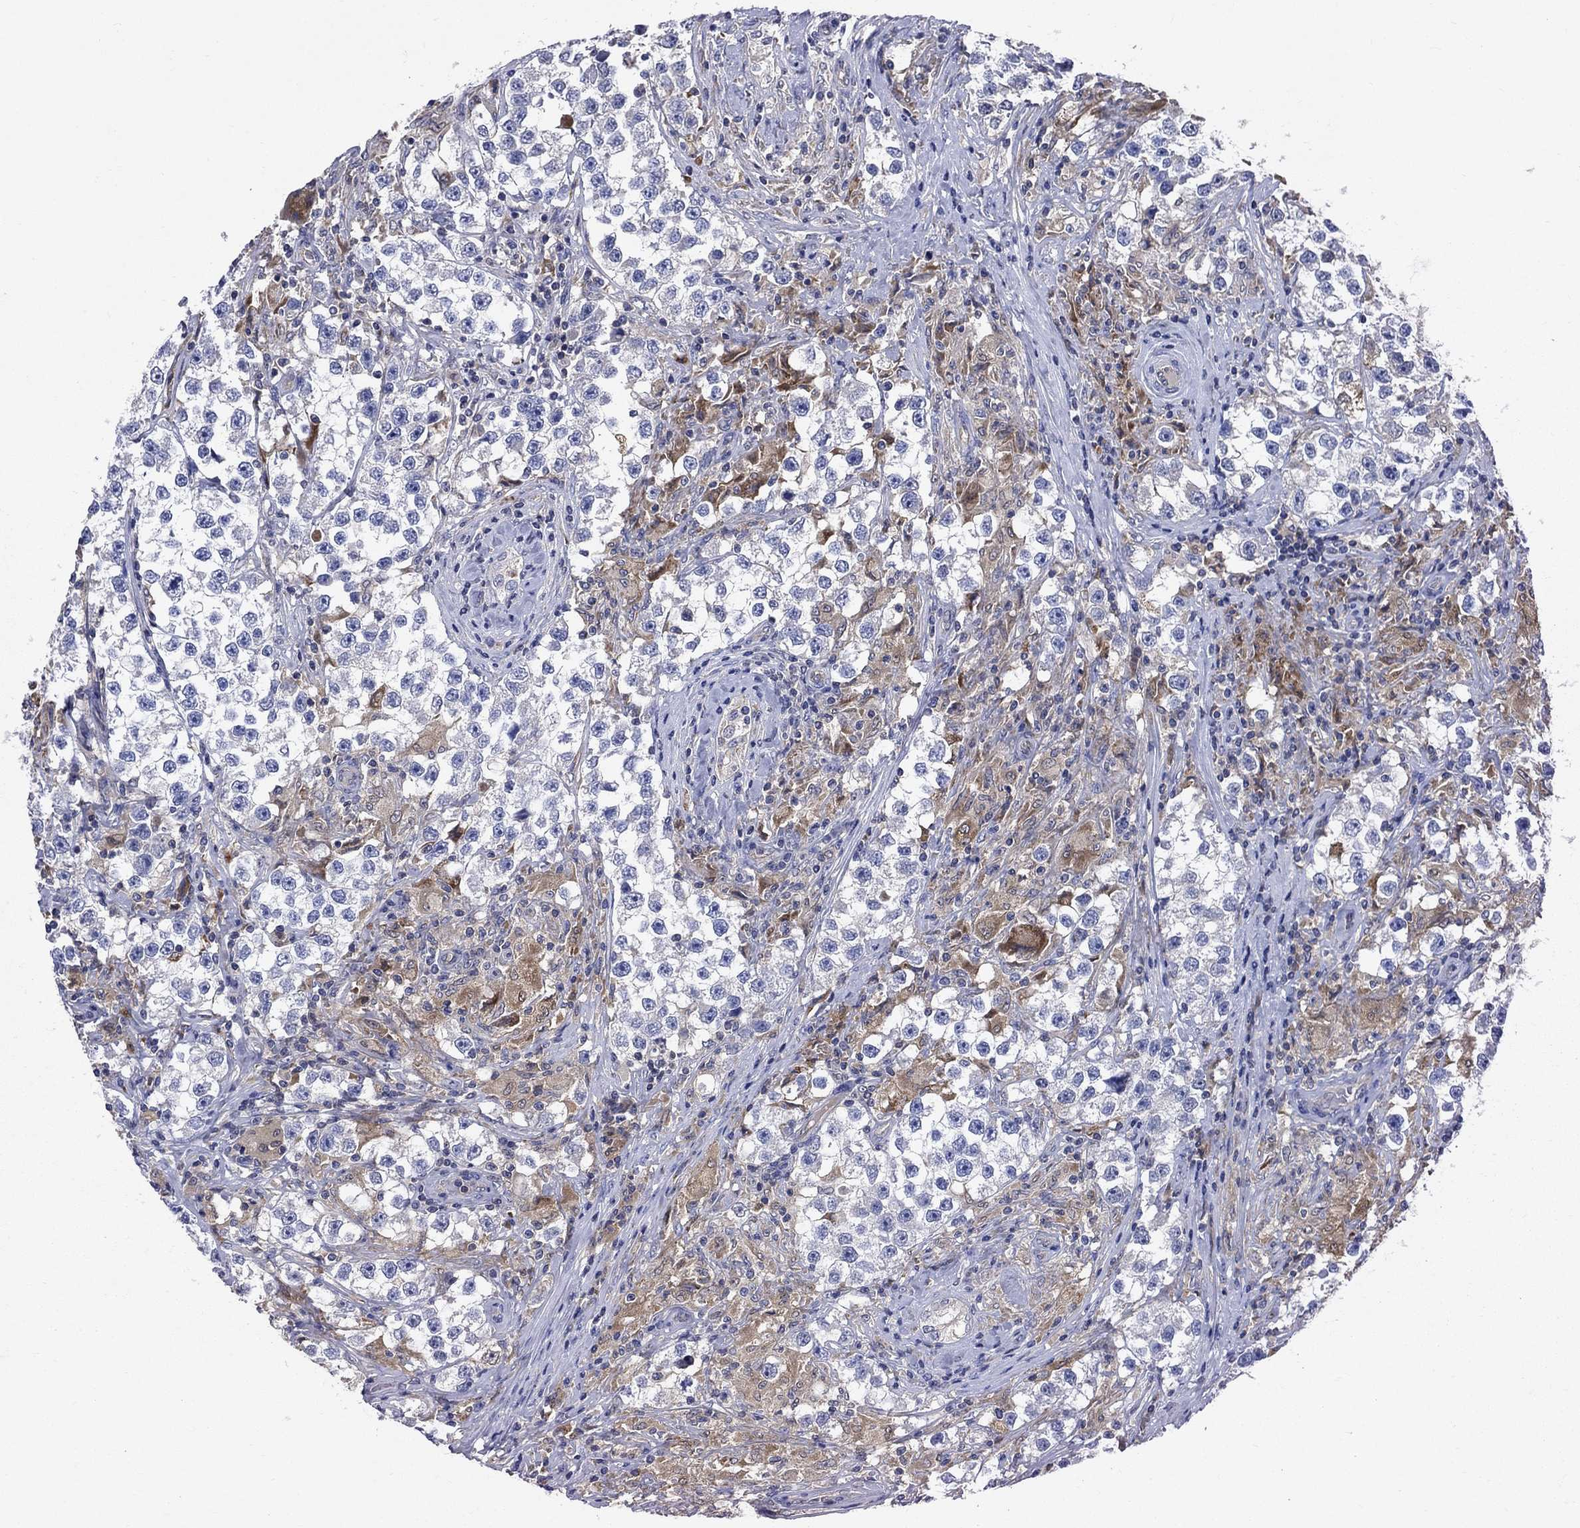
{"staining": {"intensity": "negative", "quantity": "none", "location": "none"}, "tissue": "testis cancer", "cell_type": "Tumor cells", "image_type": "cancer", "snomed": [{"axis": "morphology", "description": "Seminoma, NOS"}, {"axis": "topography", "description": "Testis"}], "caption": "High magnification brightfield microscopy of testis seminoma stained with DAB (3,3'-diaminobenzidine) (brown) and counterstained with hematoxylin (blue): tumor cells show no significant staining. (Brightfield microscopy of DAB (3,3'-diaminobenzidine) IHC at high magnification).", "gene": "GLTP", "patient": {"sex": "male", "age": 46}}